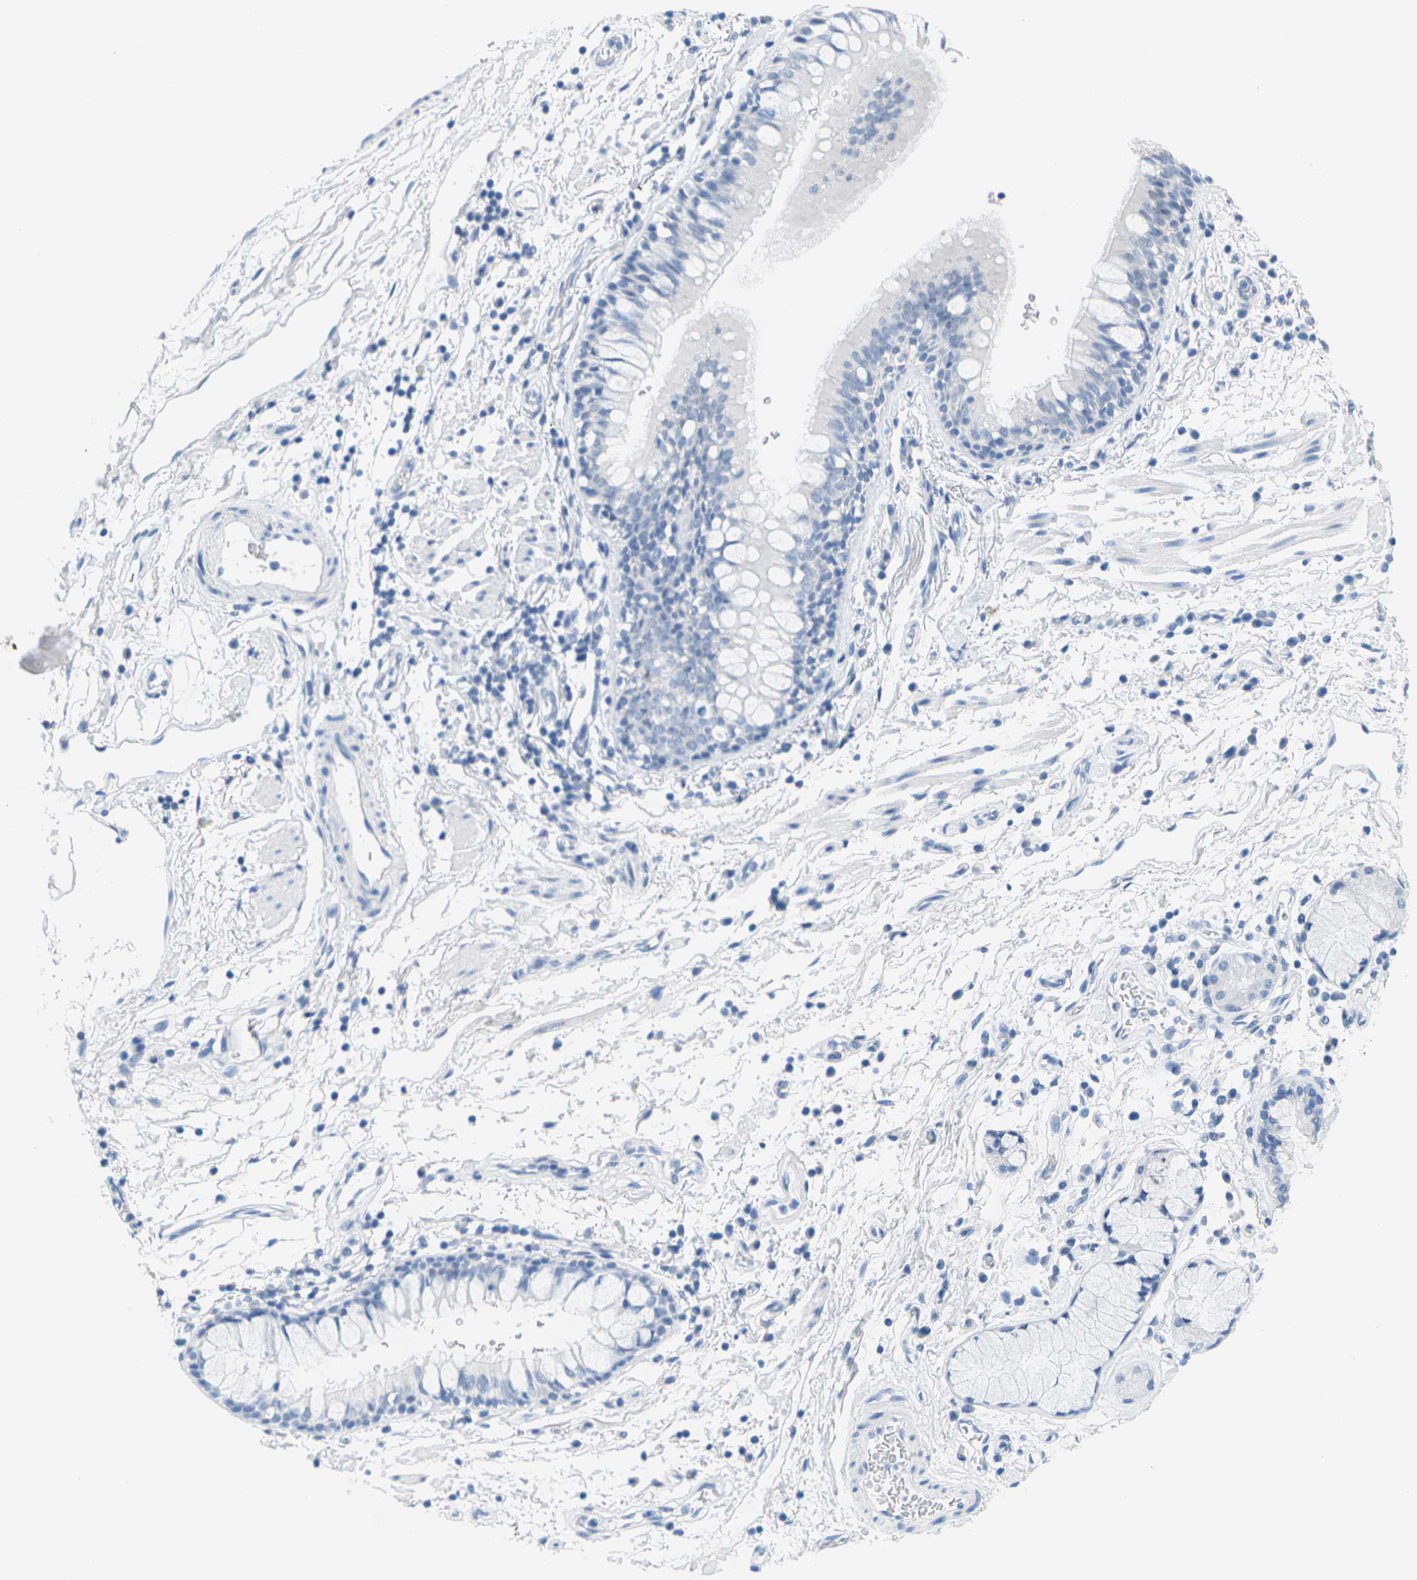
{"staining": {"intensity": "negative", "quantity": "none", "location": "none"}, "tissue": "bronchus", "cell_type": "Respiratory epithelial cells", "image_type": "normal", "snomed": [{"axis": "morphology", "description": "Normal tissue, NOS"}, {"axis": "morphology", "description": "Inflammation, NOS"}, {"axis": "topography", "description": "Cartilage tissue"}, {"axis": "topography", "description": "Bronchus"}], "caption": "Respiratory epithelial cells show no significant staining in unremarkable bronchus. Nuclei are stained in blue.", "gene": "CTAG1A", "patient": {"sex": "male", "age": 77}}